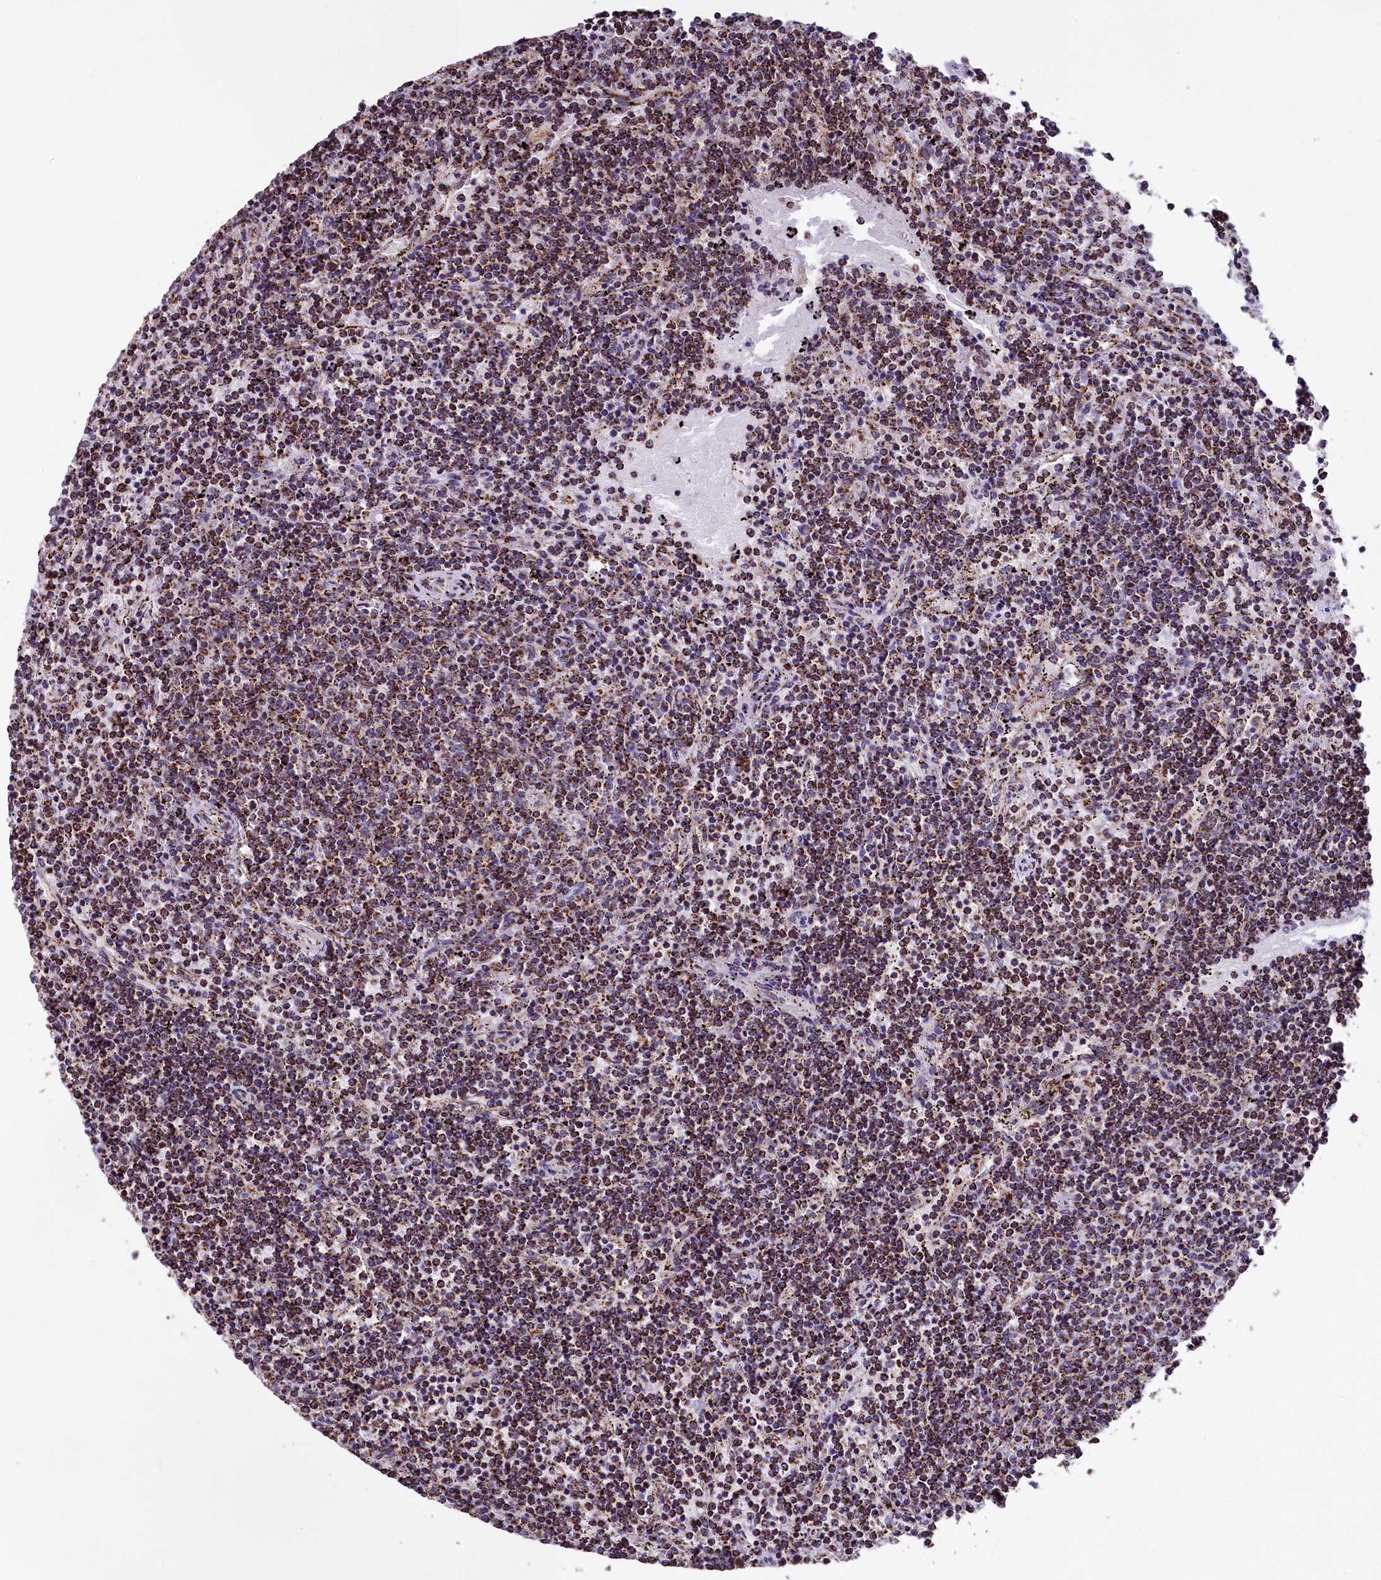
{"staining": {"intensity": "moderate", "quantity": ">75%", "location": "cytoplasmic/membranous"}, "tissue": "lymphoma", "cell_type": "Tumor cells", "image_type": "cancer", "snomed": [{"axis": "morphology", "description": "Malignant lymphoma, non-Hodgkin's type, Low grade"}, {"axis": "topography", "description": "Spleen"}], "caption": "Protein expression analysis of human malignant lymphoma, non-Hodgkin's type (low-grade) reveals moderate cytoplasmic/membranous positivity in approximately >75% of tumor cells.", "gene": "KLC2", "patient": {"sex": "female", "age": 50}}